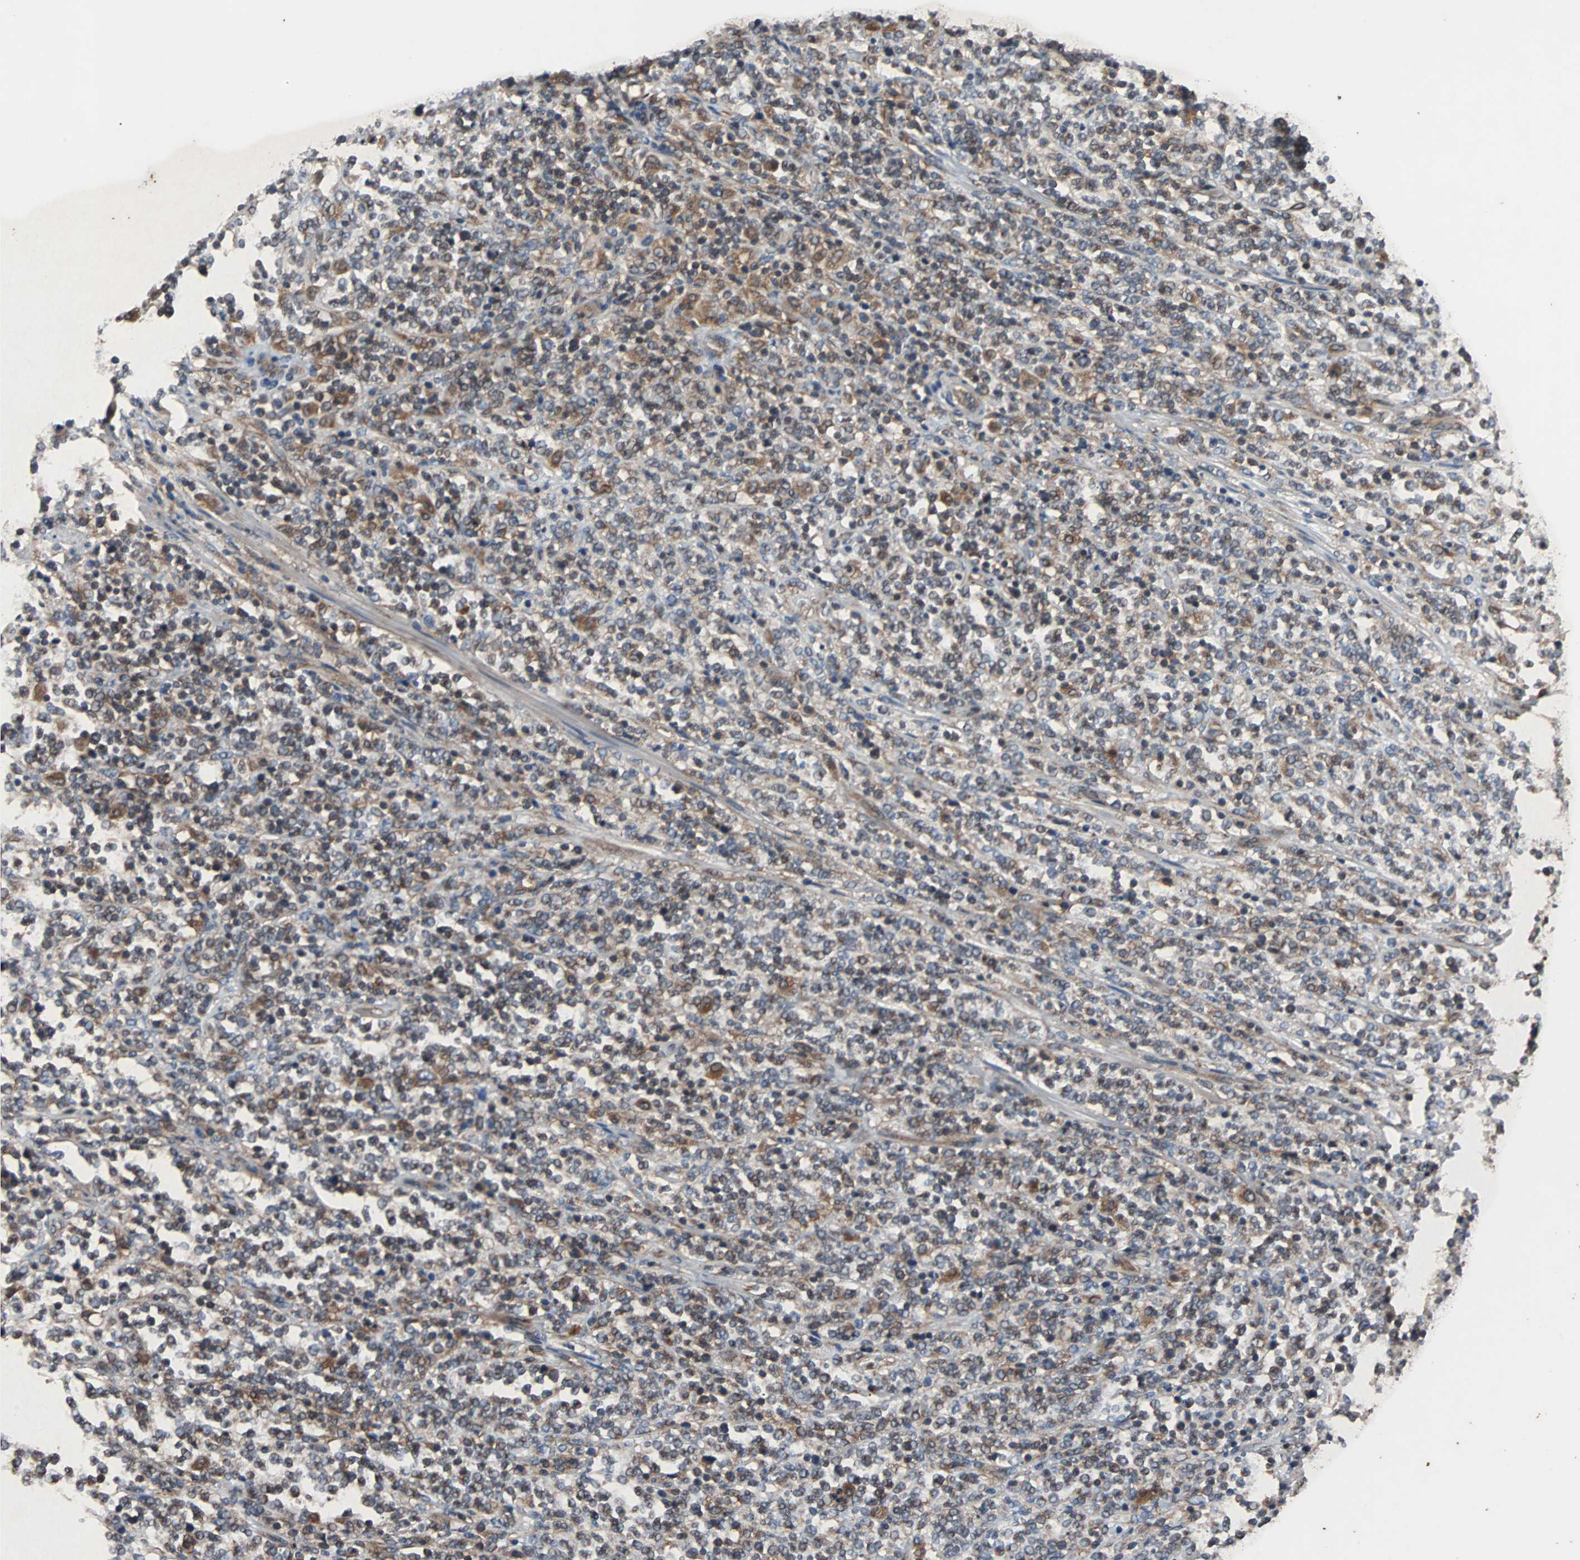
{"staining": {"intensity": "moderate", "quantity": "25%-75%", "location": "cytoplasmic/membranous"}, "tissue": "lymphoma", "cell_type": "Tumor cells", "image_type": "cancer", "snomed": [{"axis": "morphology", "description": "Malignant lymphoma, non-Hodgkin's type, High grade"}, {"axis": "topography", "description": "Soft tissue"}], "caption": "A histopathology image of high-grade malignant lymphoma, non-Hodgkin's type stained for a protein reveals moderate cytoplasmic/membranous brown staining in tumor cells.", "gene": "ACTR3", "patient": {"sex": "male", "age": 18}}